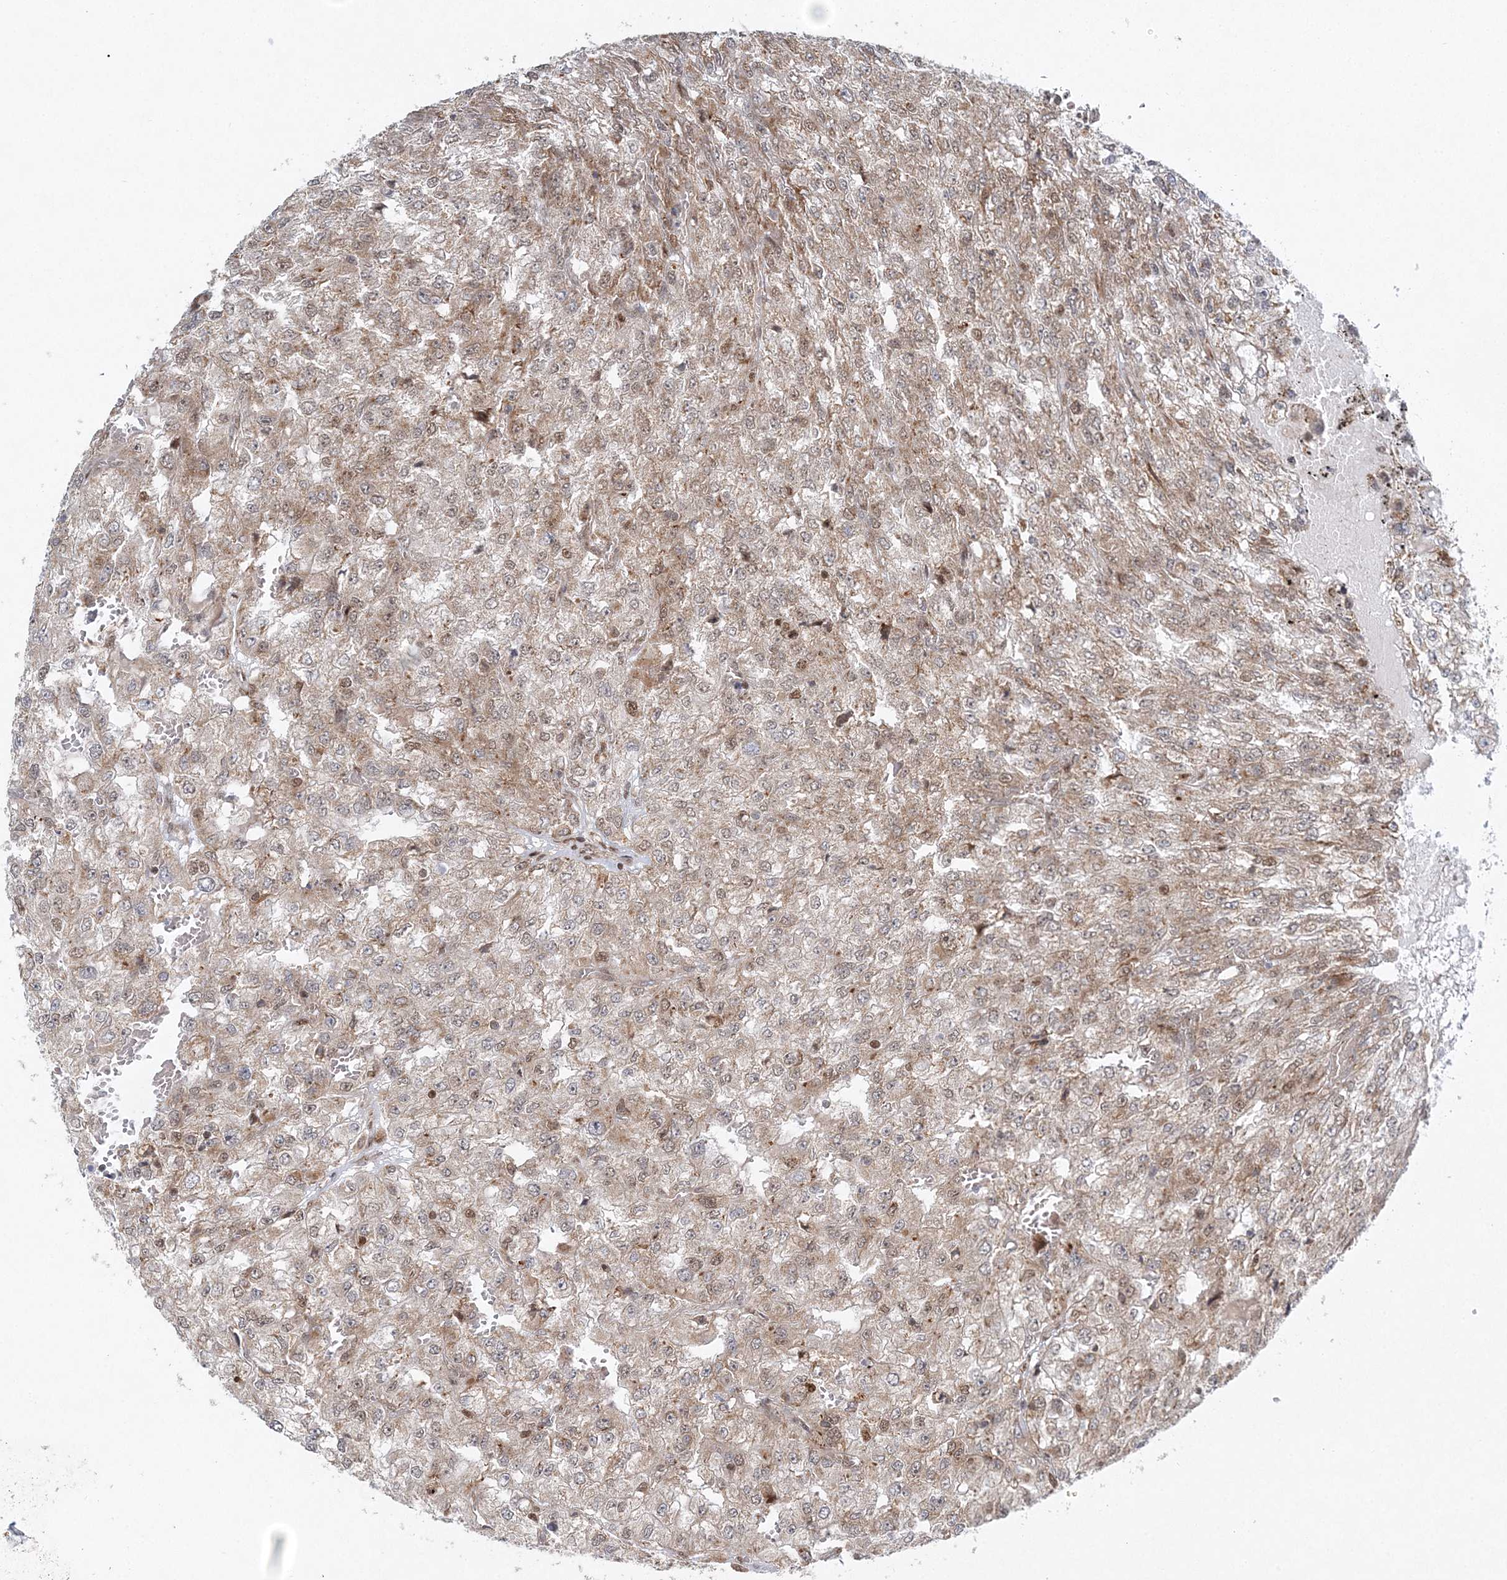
{"staining": {"intensity": "weak", "quantity": "25%-75%", "location": "cytoplasmic/membranous,nuclear"}, "tissue": "renal cancer", "cell_type": "Tumor cells", "image_type": "cancer", "snomed": [{"axis": "morphology", "description": "Adenocarcinoma, NOS"}, {"axis": "topography", "description": "Kidney"}], "caption": "Immunohistochemical staining of adenocarcinoma (renal) reveals low levels of weak cytoplasmic/membranous and nuclear protein positivity in approximately 25%-75% of tumor cells. The staining was performed using DAB (3,3'-diaminobenzidine), with brown indicating positive protein expression. Nuclei are stained blue with hematoxylin.", "gene": "RAB11FIP2", "patient": {"sex": "female", "age": 54}}